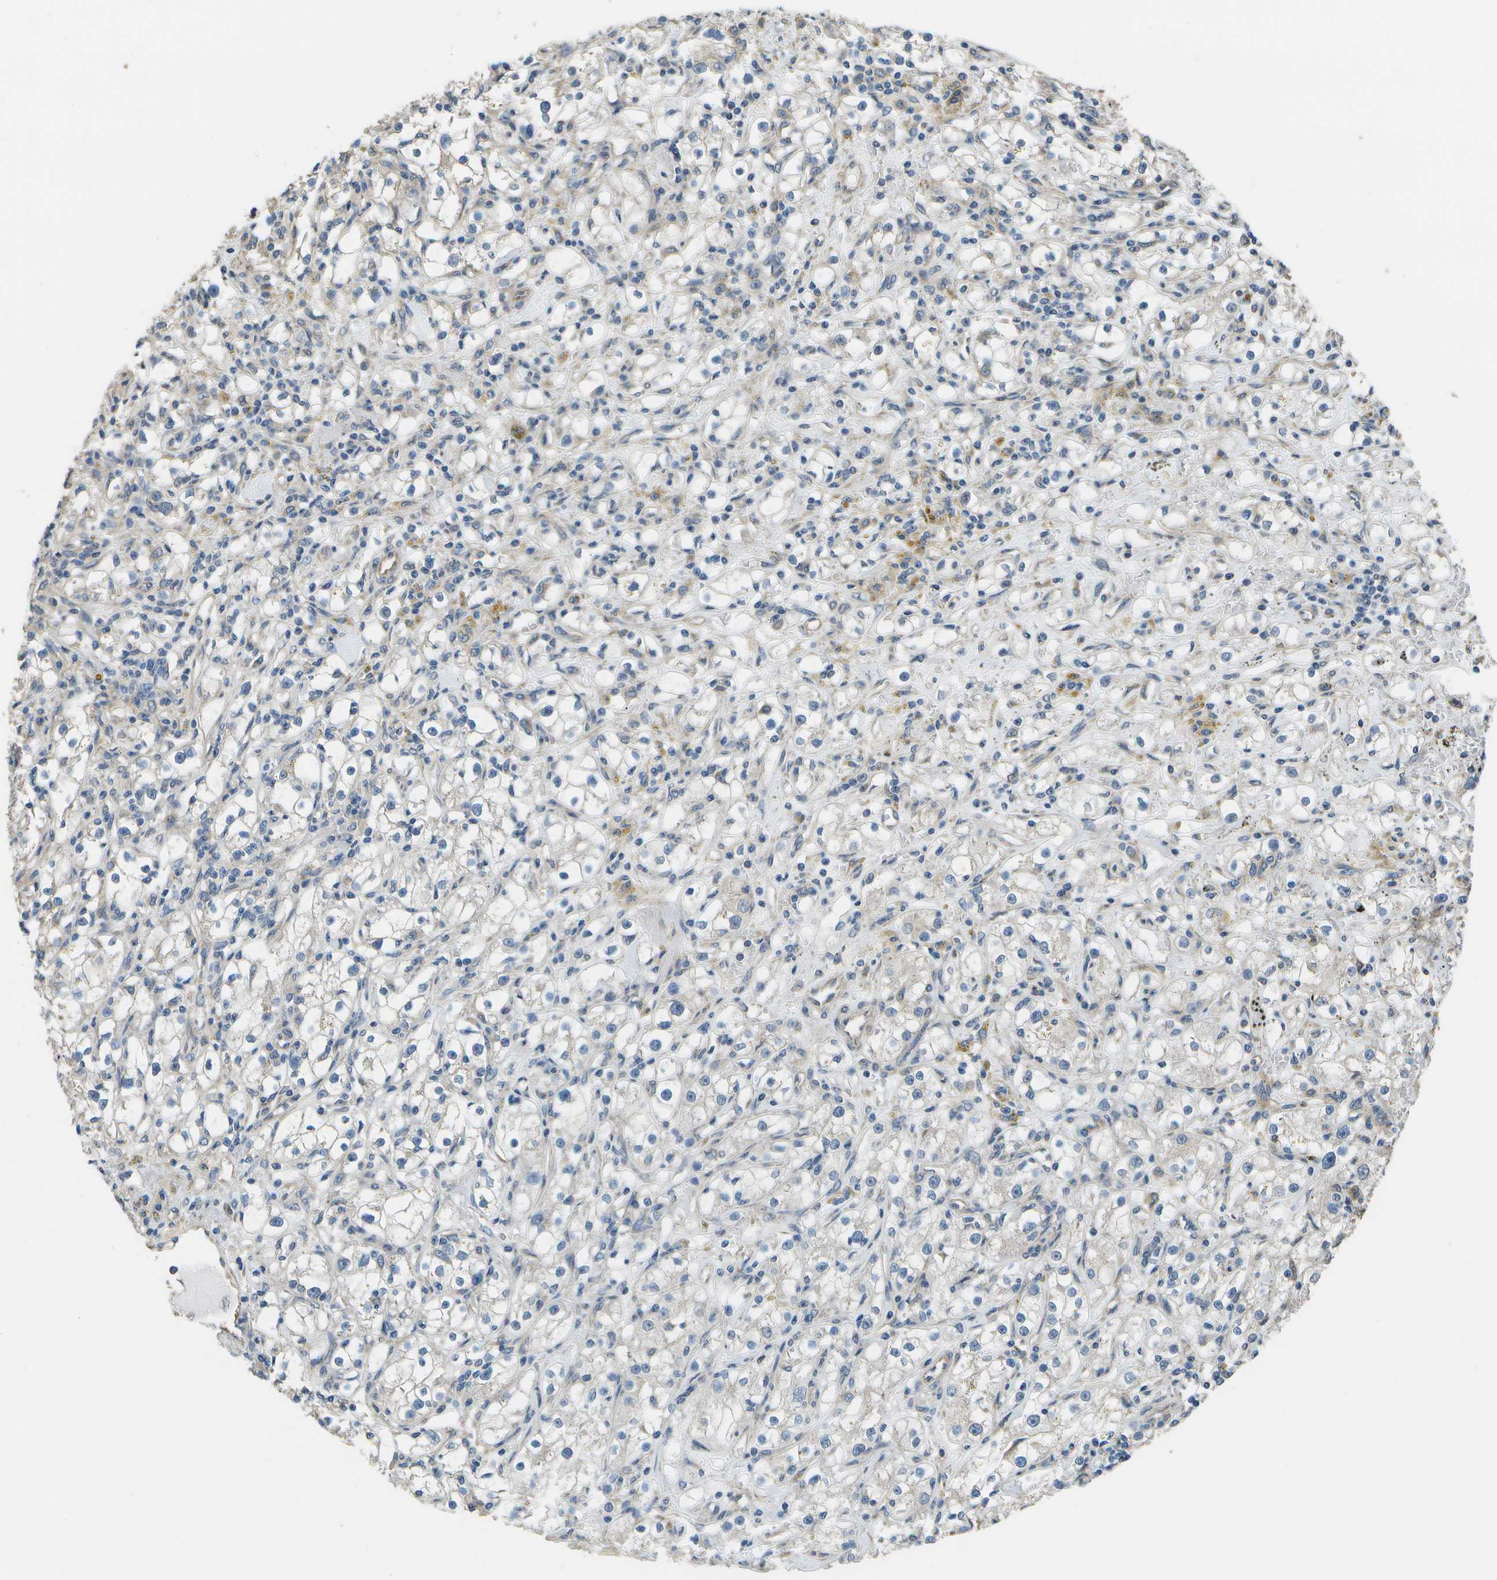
{"staining": {"intensity": "negative", "quantity": "none", "location": "none"}, "tissue": "renal cancer", "cell_type": "Tumor cells", "image_type": "cancer", "snomed": [{"axis": "morphology", "description": "Adenocarcinoma, NOS"}, {"axis": "topography", "description": "Kidney"}], "caption": "An immunohistochemistry (IHC) histopathology image of renal cancer (adenocarcinoma) is shown. There is no staining in tumor cells of renal cancer (adenocarcinoma).", "gene": "CLNS1A", "patient": {"sex": "male", "age": 56}}